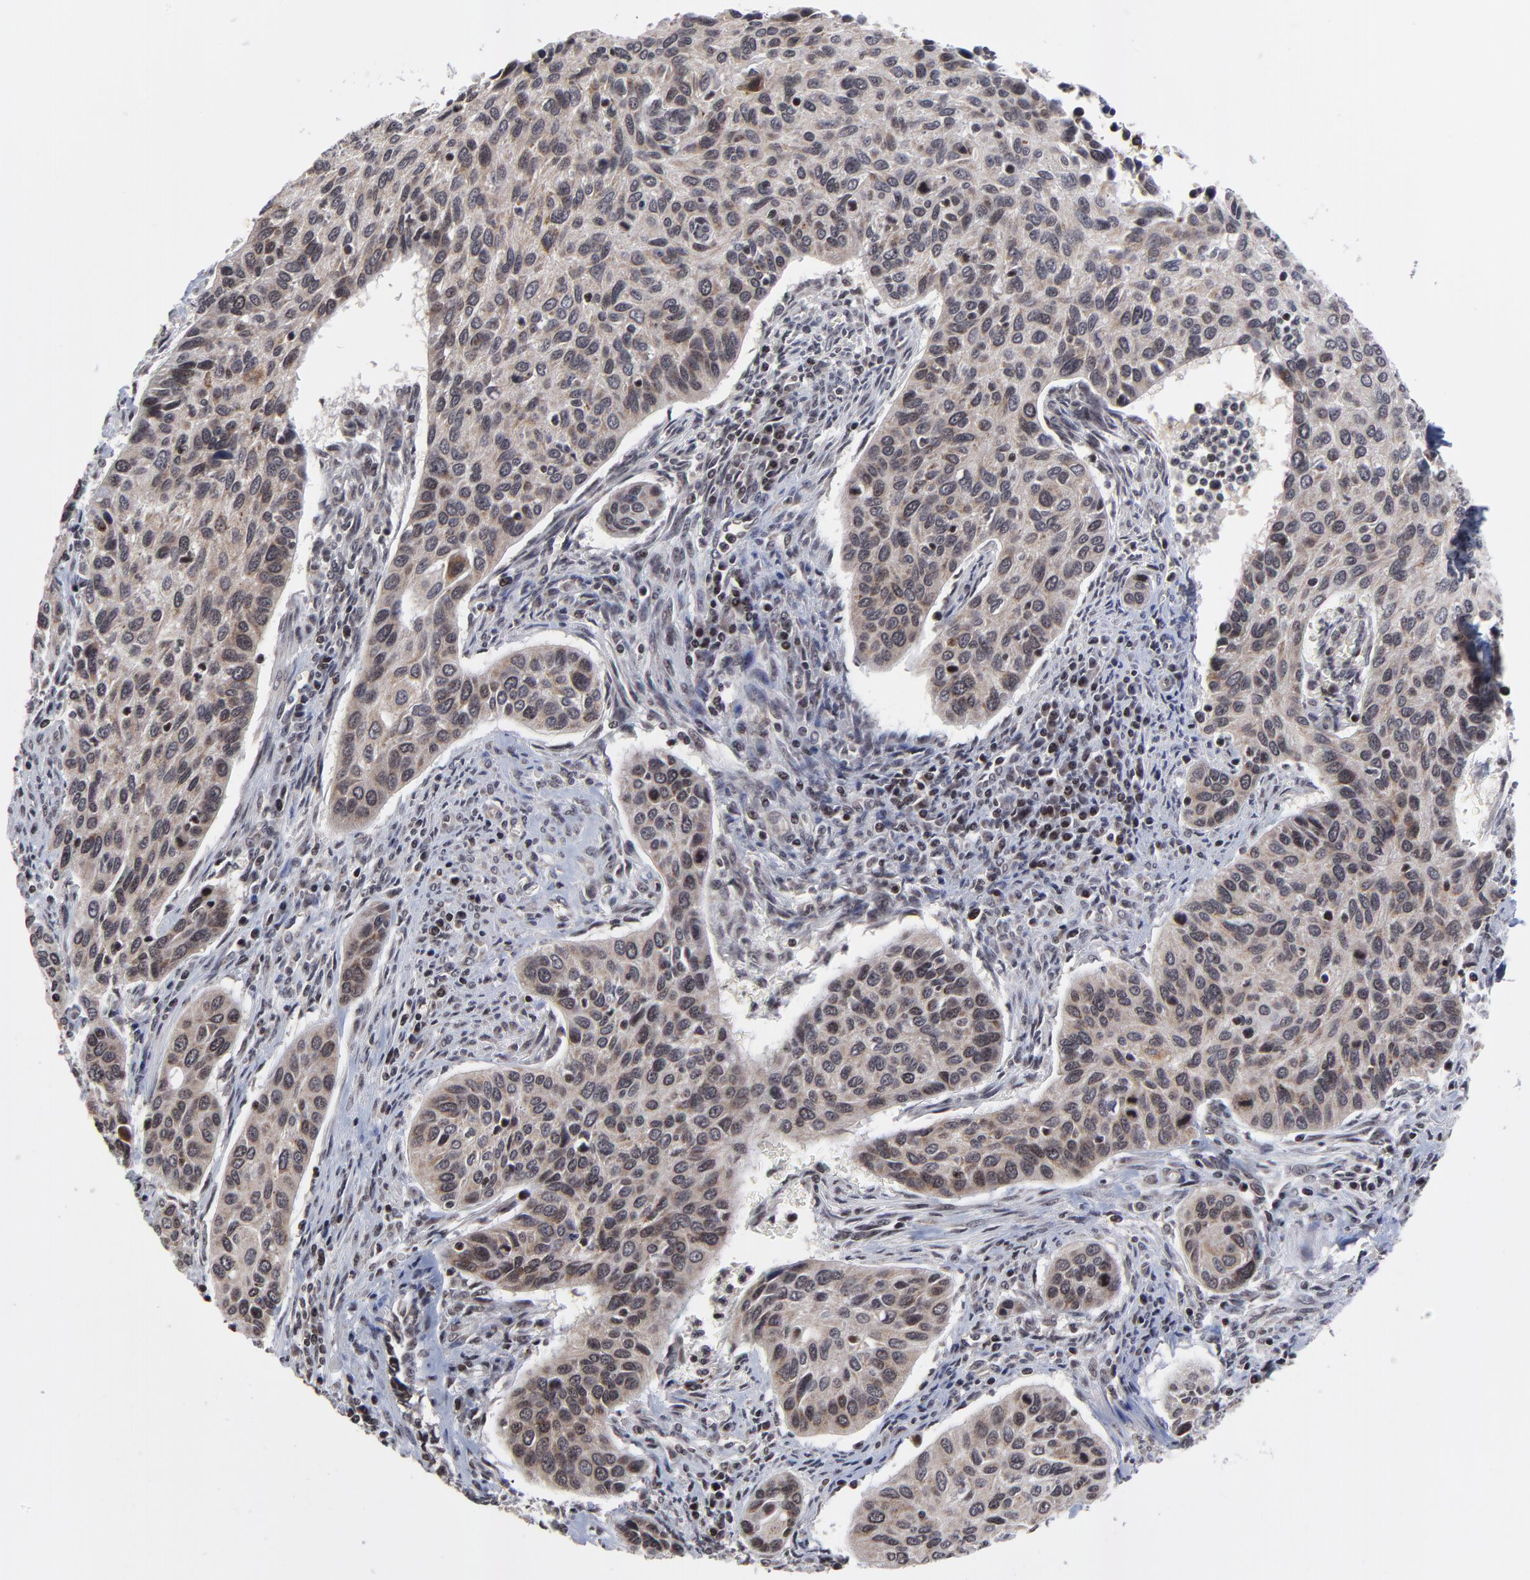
{"staining": {"intensity": "moderate", "quantity": ">75%", "location": "cytoplasmic/membranous,nuclear"}, "tissue": "cervical cancer", "cell_type": "Tumor cells", "image_type": "cancer", "snomed": [{"axis": "morphology", "description": "Squamous cell carcinoma, NOS"}, {"axis": "topography", "description": "Cervix"}], "caption": "This is an image of immunohistochemistry (IHC) staining of squamous cell carcinoma (cervical), which shows moderate positivity in the cytoplasmic/membranous and nuclear of tumor cells.", "gene": "ZNF777", "patient": {"sex": "female", "age": 57}}